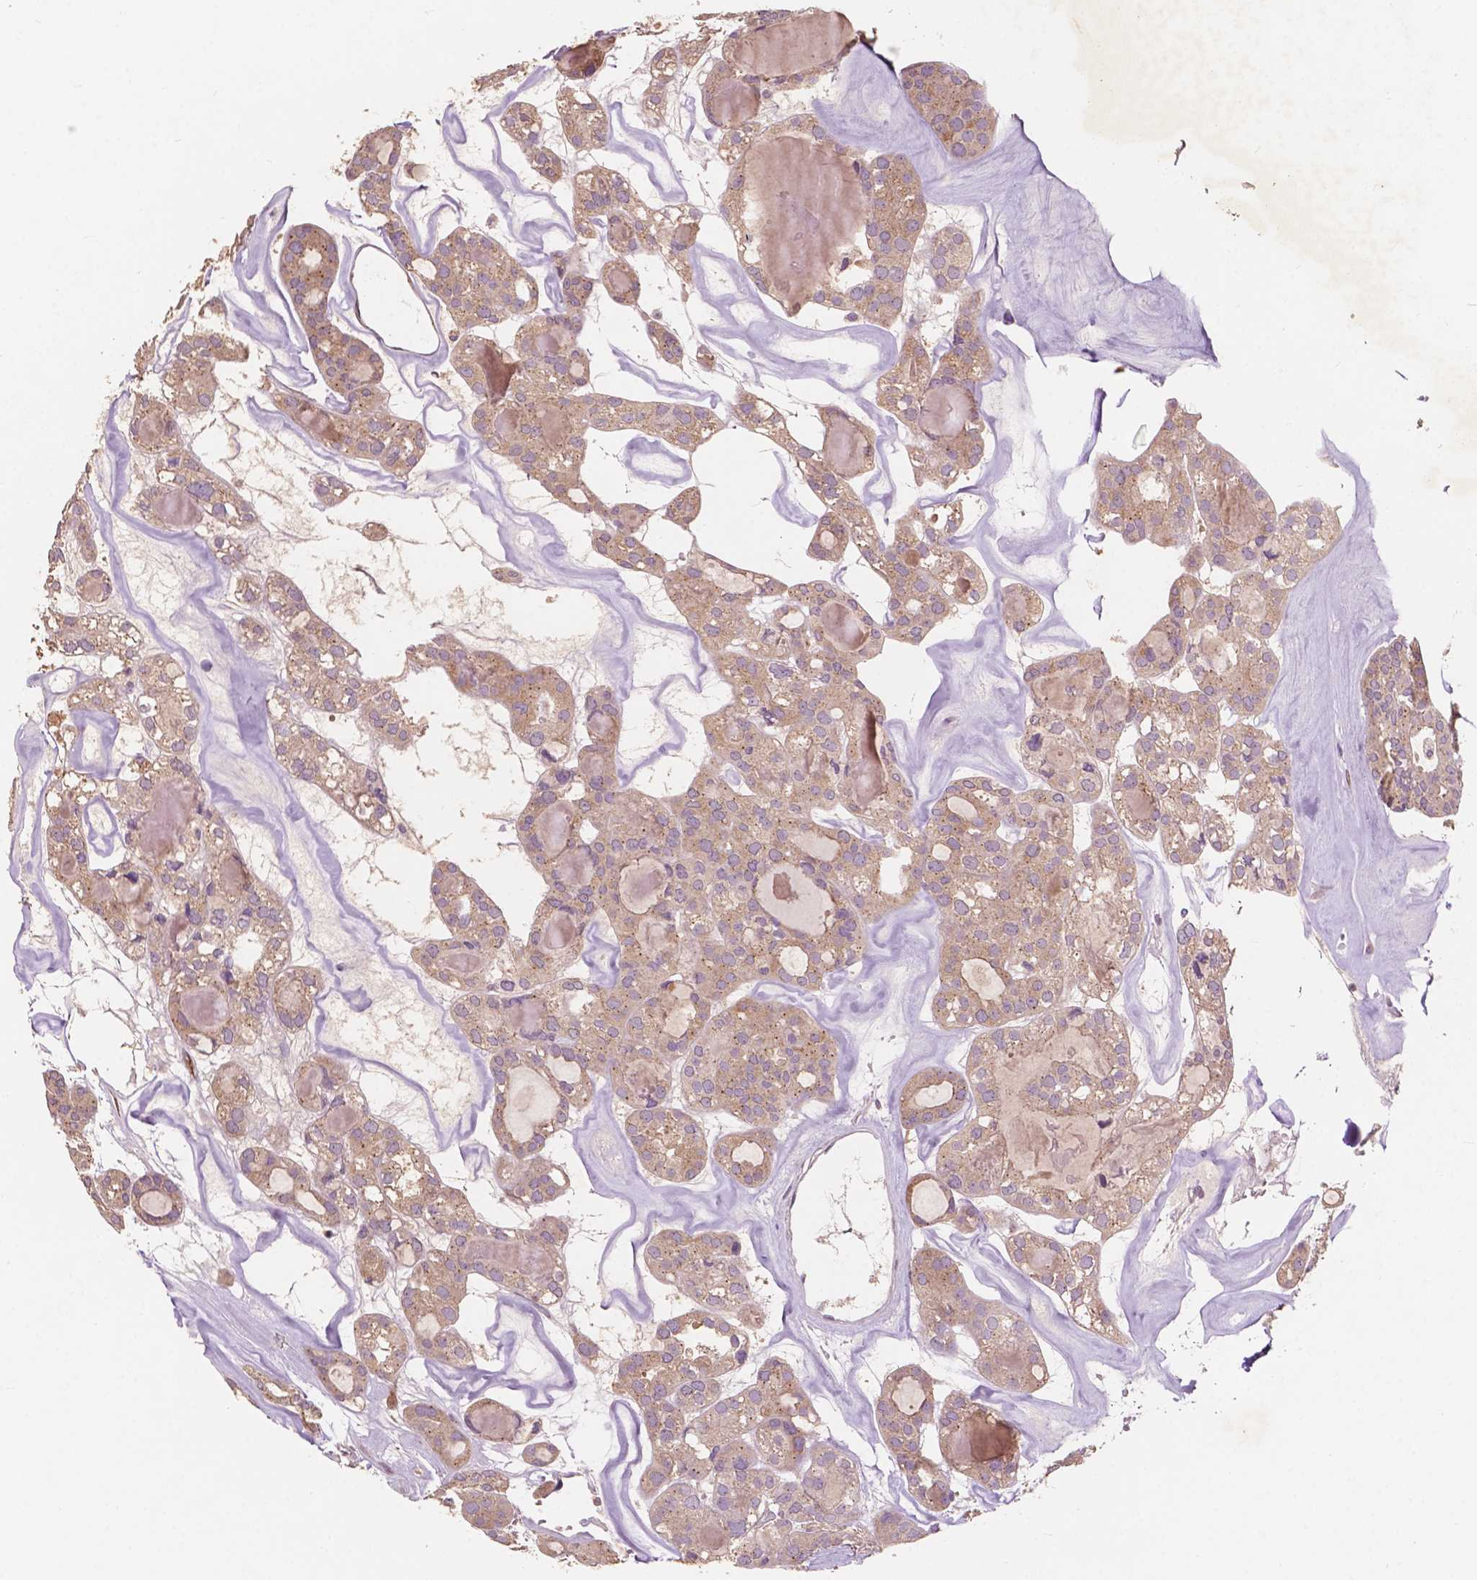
{"staining": {"intensity": "weak", "quantity": ">75%", "location": "cytoplasmic/membranous"}, "tissue": "thyroid cancer", "cell_type": "Tumor cells", "image_type": "cancer", "snomed": [{"axis": "morphology", "description": "Follicular adenoma carcinoma, NOS"}, {"axis": "topography", "description": "Thyroid gland"}], "caption": "An image of human thyroid cancer (follicular adenoma carcinoma) stained for a protein demonstrates weak cytoplasmic/membranous brown staining in tumor cells. Nuclei are stained in blue.", "gene": "CHPT1", "patient": {"sex": "male", "age": 75}}